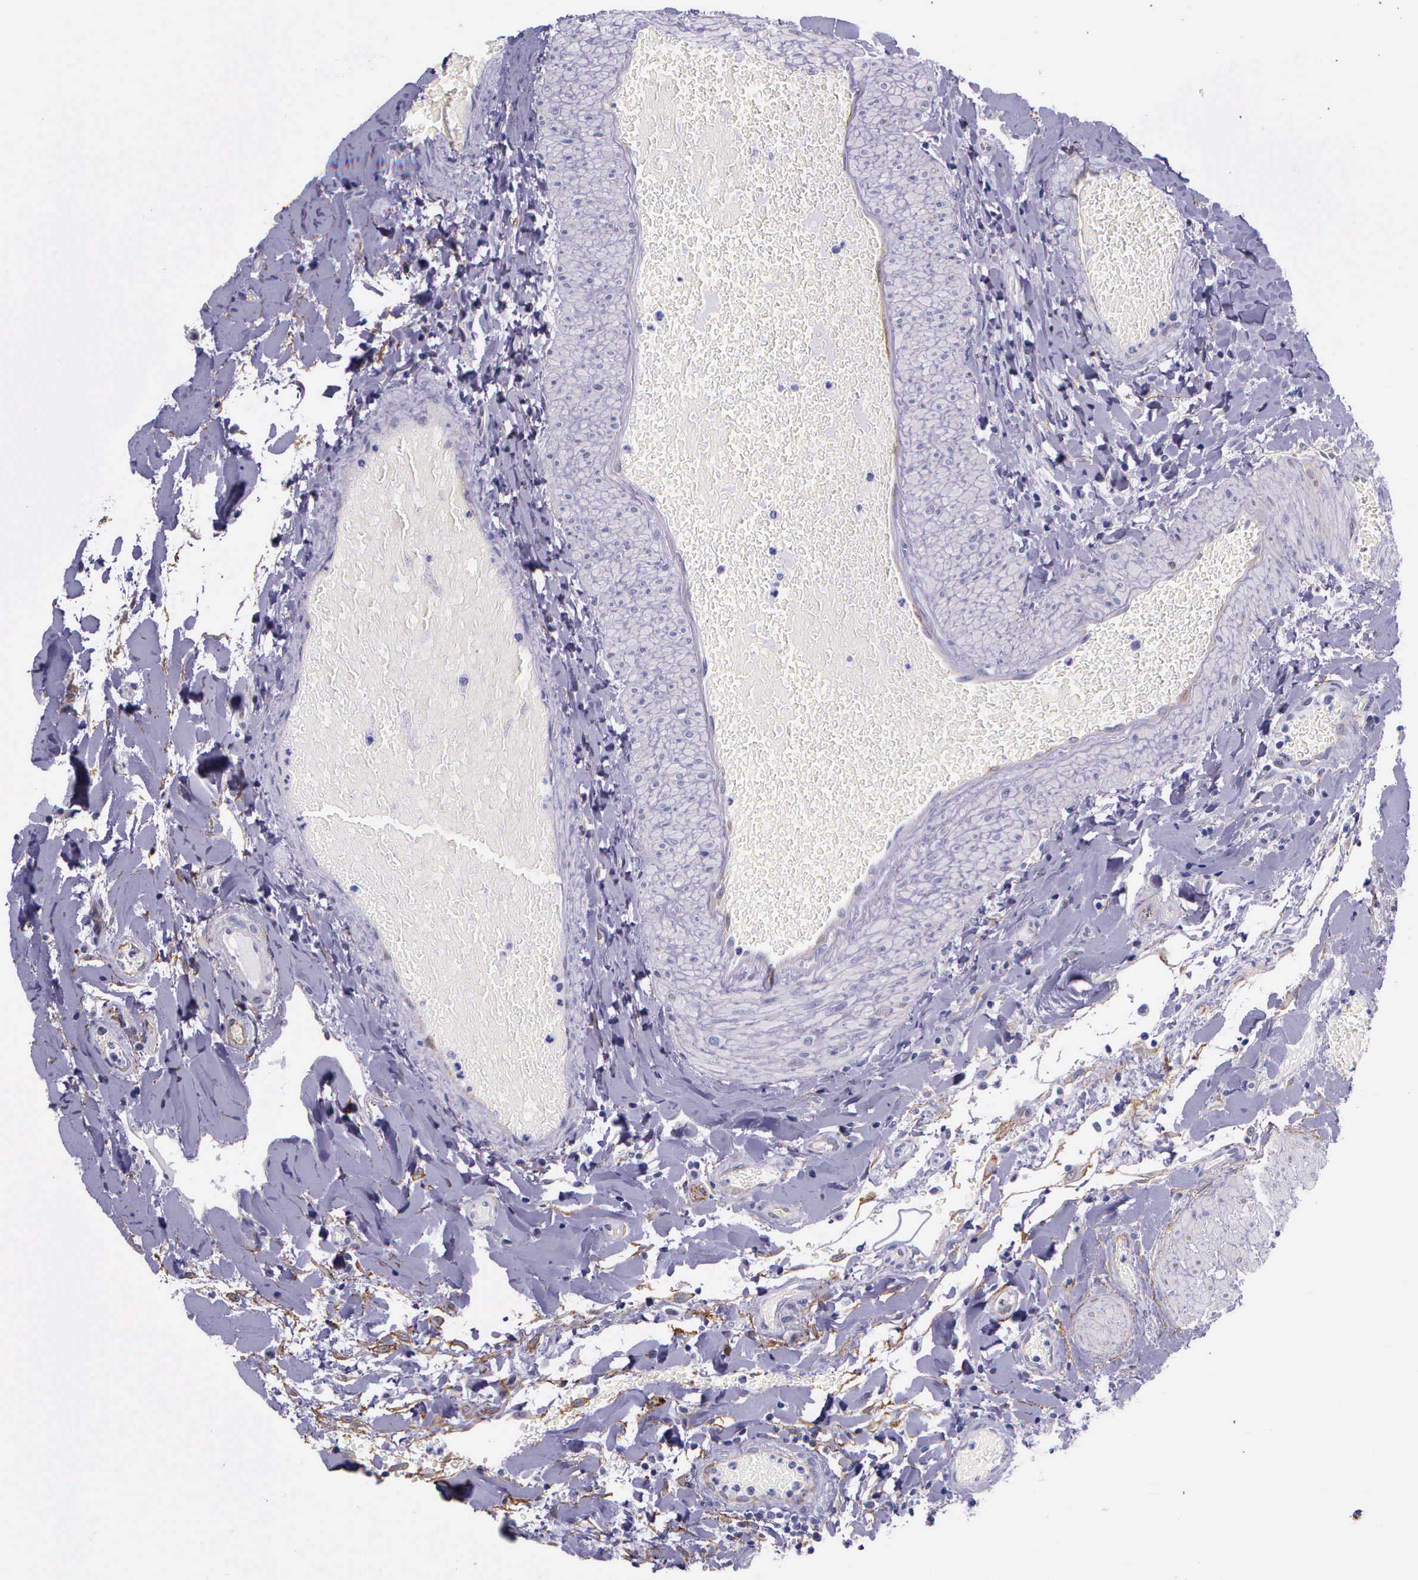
{"staining": {"intensity": "negative", "quantity": "none", "location": "none"}, "tissue": "gallbladder", "cell_type": "Glandular cells", "image_type": "normal", "snomed": [{"axis": "morphology", "description": "Normal tissue, NOS"}, {"axis": "topography", "description": "Gallbladder"}], "caption": "The immunohistochemistry (IHC) image has no significant positivity in glandular cells of gallbladder.", "gene": "AHNAK2", "patient": {"sex": "male", "age": 59}}